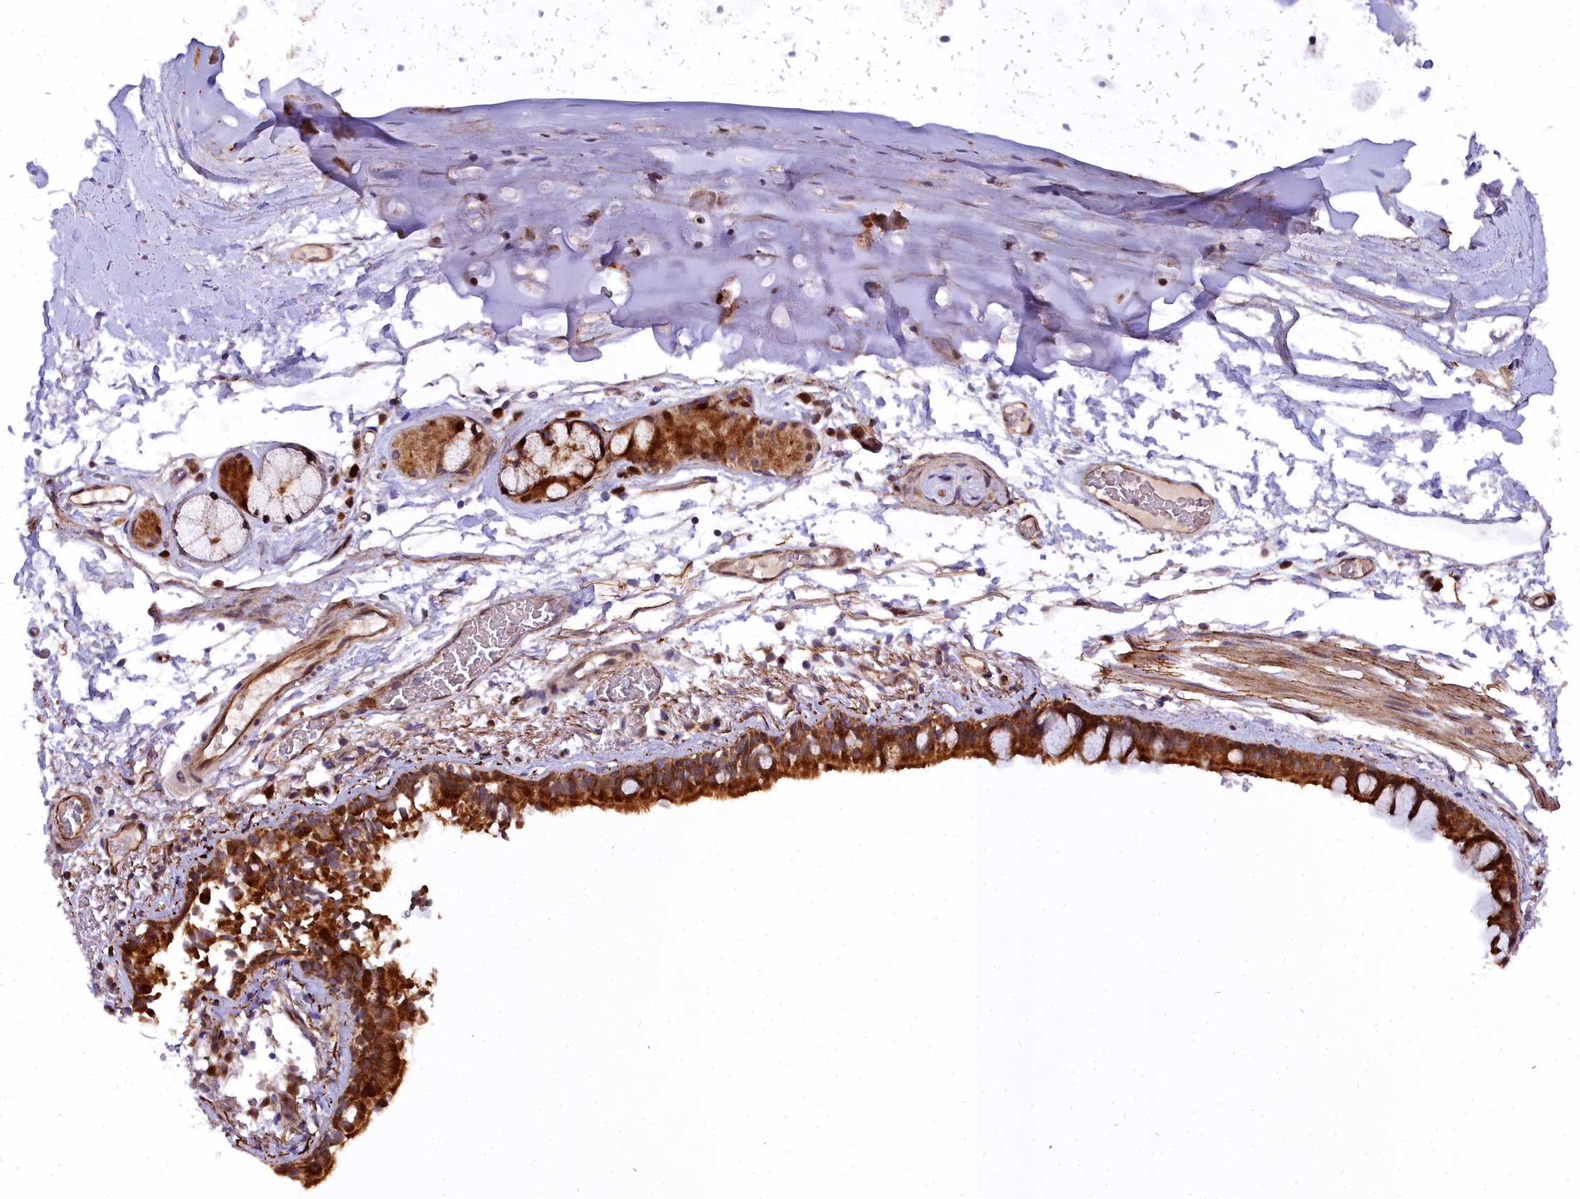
{"staining": {"intensity": "strong", "quantity": ">75%", "location": "cytoplasmic/membranous"}, "tissue": "bronchus", "cell_type": "Respiratory epithelial cells", "image_type": "normal", "snomed": [{"axis": "morphology", "description": "Normal tissue, NOS"}, {"axis": "topography", "description": "Cartilage tissue"}], "caption": "The immunohistochemical stain shows strong cytoplasmic/membranous positivity in respiratory epithelial cells of normal bronchus.", "gene": "MRPS11", "patient": {"sex": "male", "age": 63}}